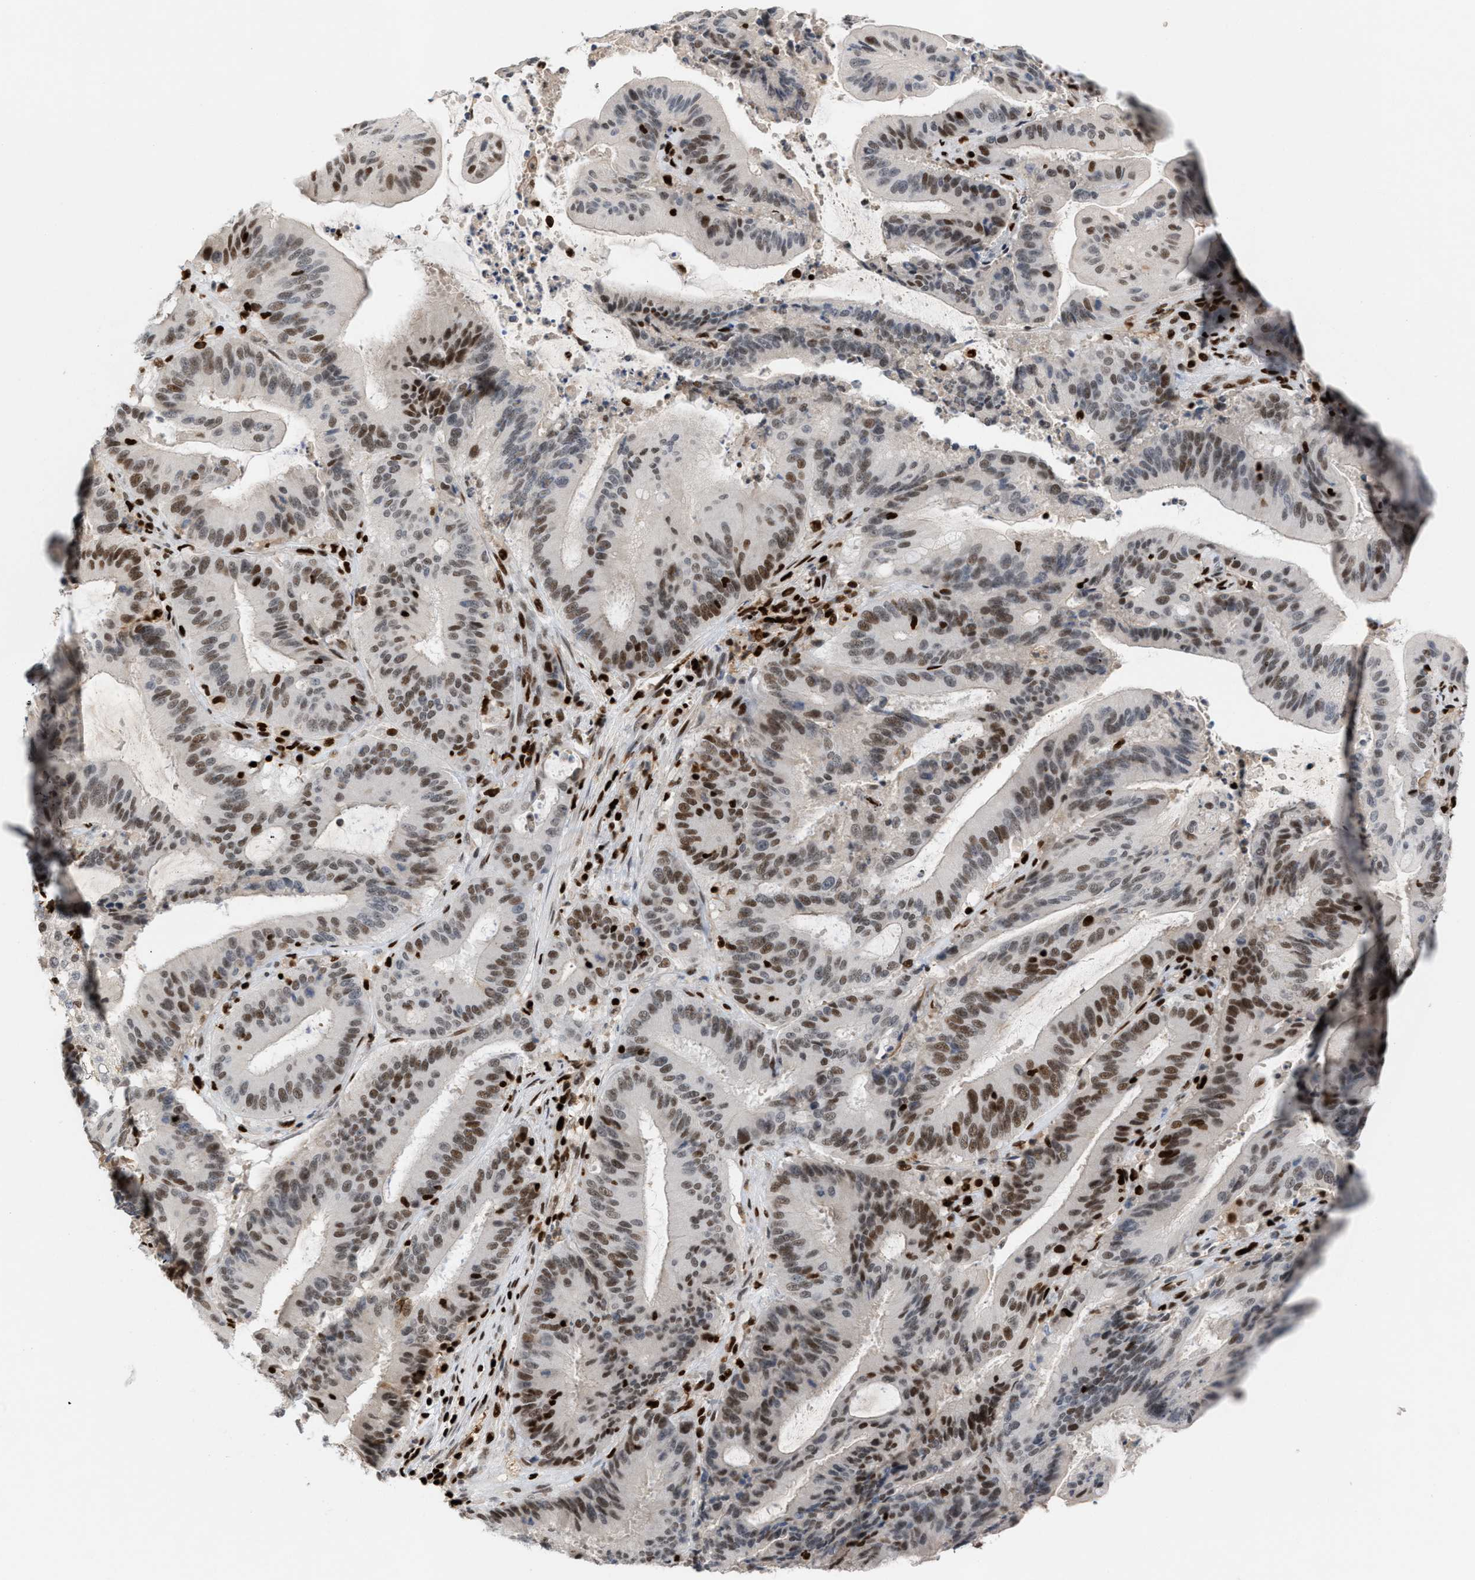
{"staining": {"intensity": "moderate", "quantity": ">75%", "location": "nuclear"}, "tissue": "liver cancer", "cell_type": "Tumor cells", "image_type": "cancer", "snomed": [{"axis": "morphology", "description": "Normal tissue, NOS"}, {"axis": "morphology", "description": "Cholangiocarcinoma"}, {"axis": "topography", "description": "Liver"}, {"axis": "topography", "description": "Peripheral nerve tissue"}], "caption": "An image of liver cholangiocarcinoma stained for a protein demonstrates moderate nuclear brown staining in tumor cells.", "gene": "RNASEK-C17orf49", "patient": {"sex": "female", "age": 73}}